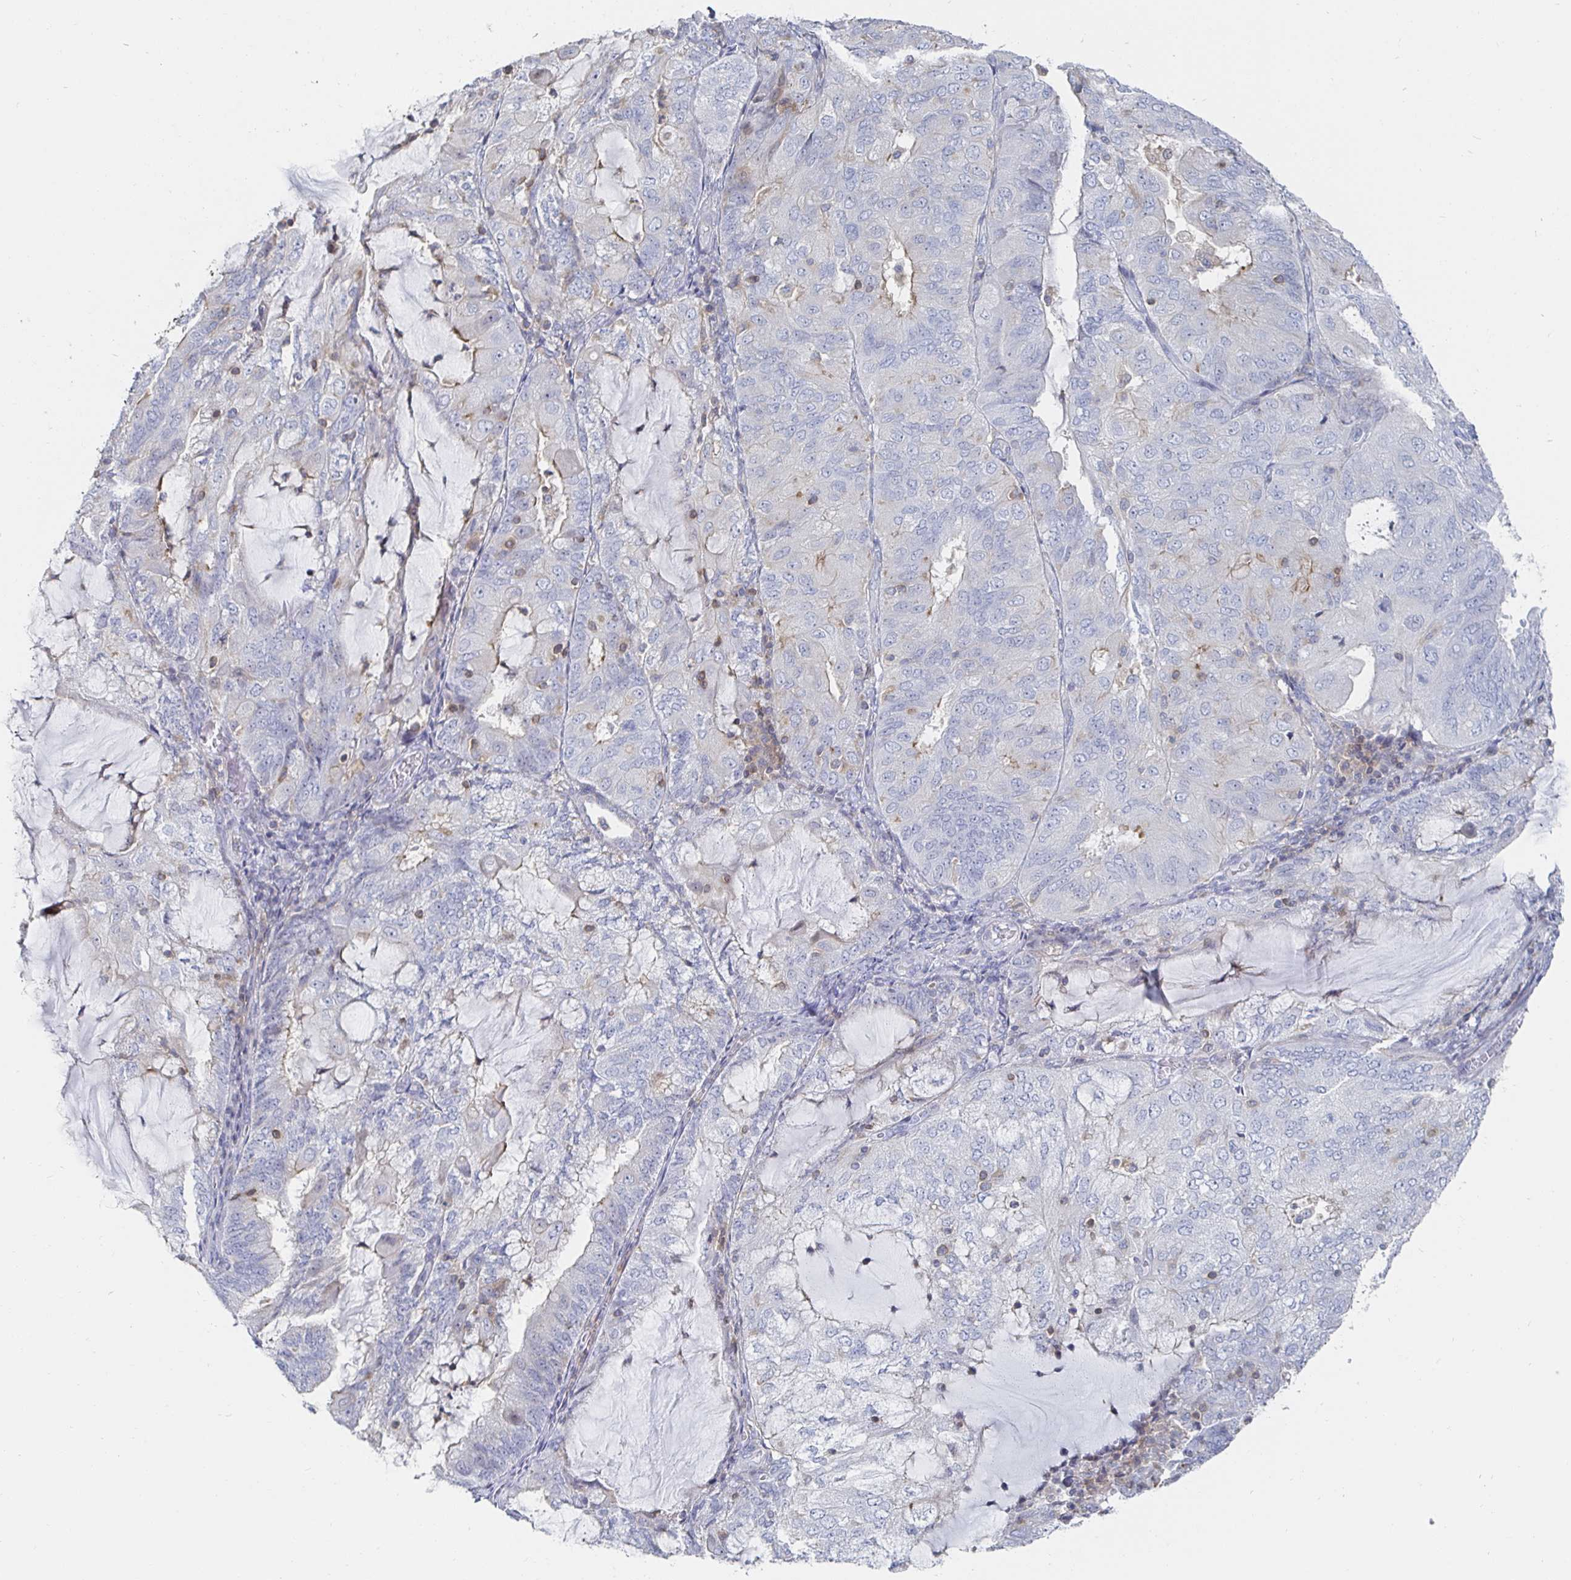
{"staining": {"intensity": "weak", "quantity": "<25%", "location": "cytoplasmic/membranous"}, "tissue": "endometrial cancer", "cell_type": "Tumor cells", "image_type": "cancer", "snomed": [{"axis": "morphology", "description": "Adenocarcinoma, NOS"}, {"axis": "topography", "description": "Endometrium"}], "caption": "The micrograph displays no significant positivity in tumor cells of adenocarcinoma (endometrial).", "gene": "PIK3CD", "patient": {"sex": "female", "age": 81}}